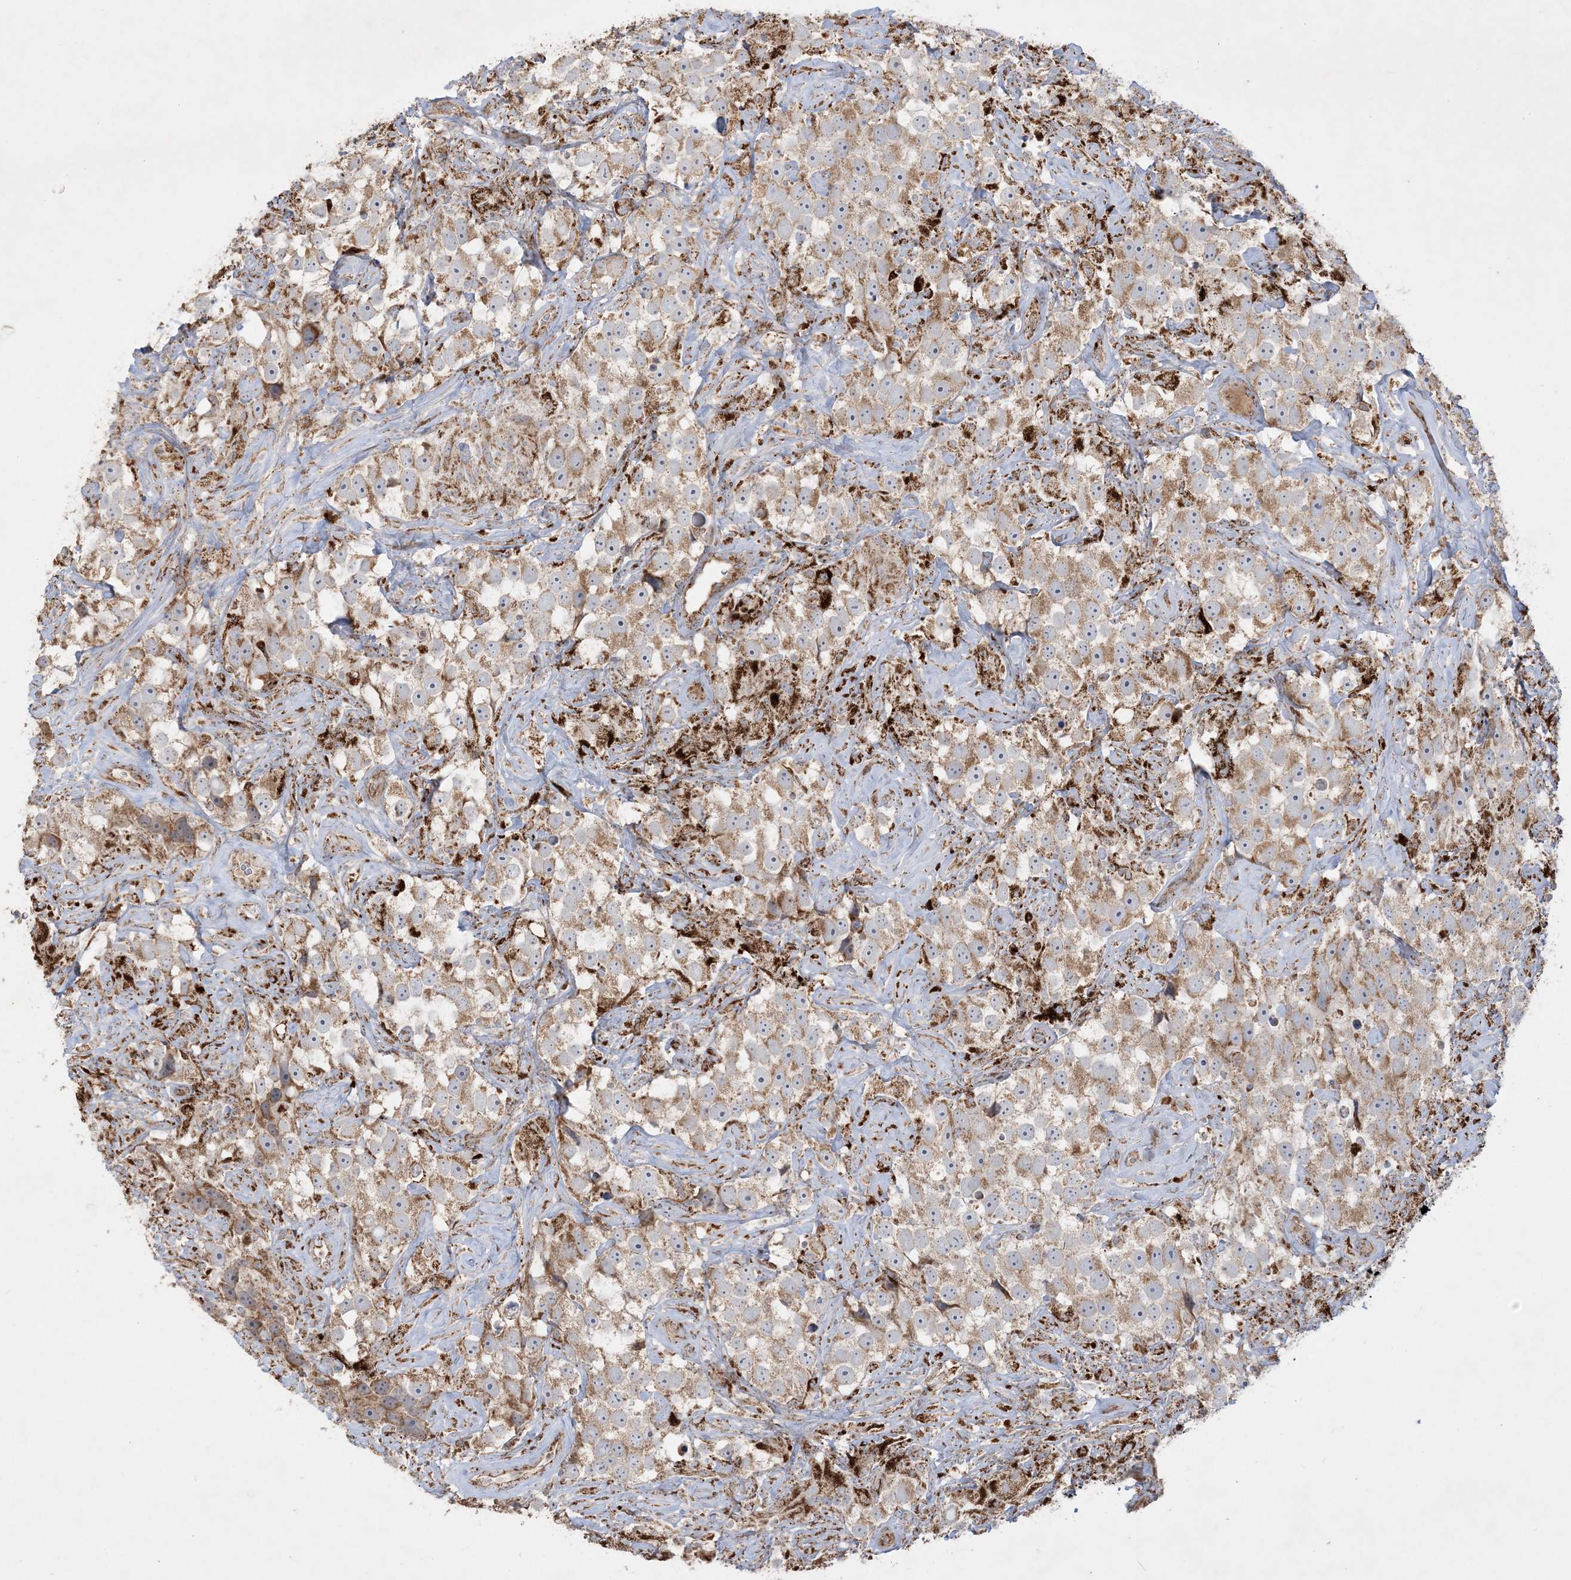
{"staining": {"intensity": "moderate", "quantity": ">75%", "location": "cytoplasmic/membranous"}, "tissue": "testis cancer", "cell_type": "Tumor cells", "image_type": "cancer", "snomed": [{"axis": "morphology", "description": "Seminoma, NOS"}, {"axis": "topography", "description": "Testis"}], "caption": "A photomicrograph of testis cancer stained for a protein reveals moderate cytoplasmic/membranous brown staining in tumor cells. The protein of interest is stained brown, and the nuclei are stained in blue (DAB (3,3'-diaminobenzidine) IHC with brightfield microscopy, high magnification).", "gene": "NDUFAF3", "patient": {"sex": "male", "age": 49}}